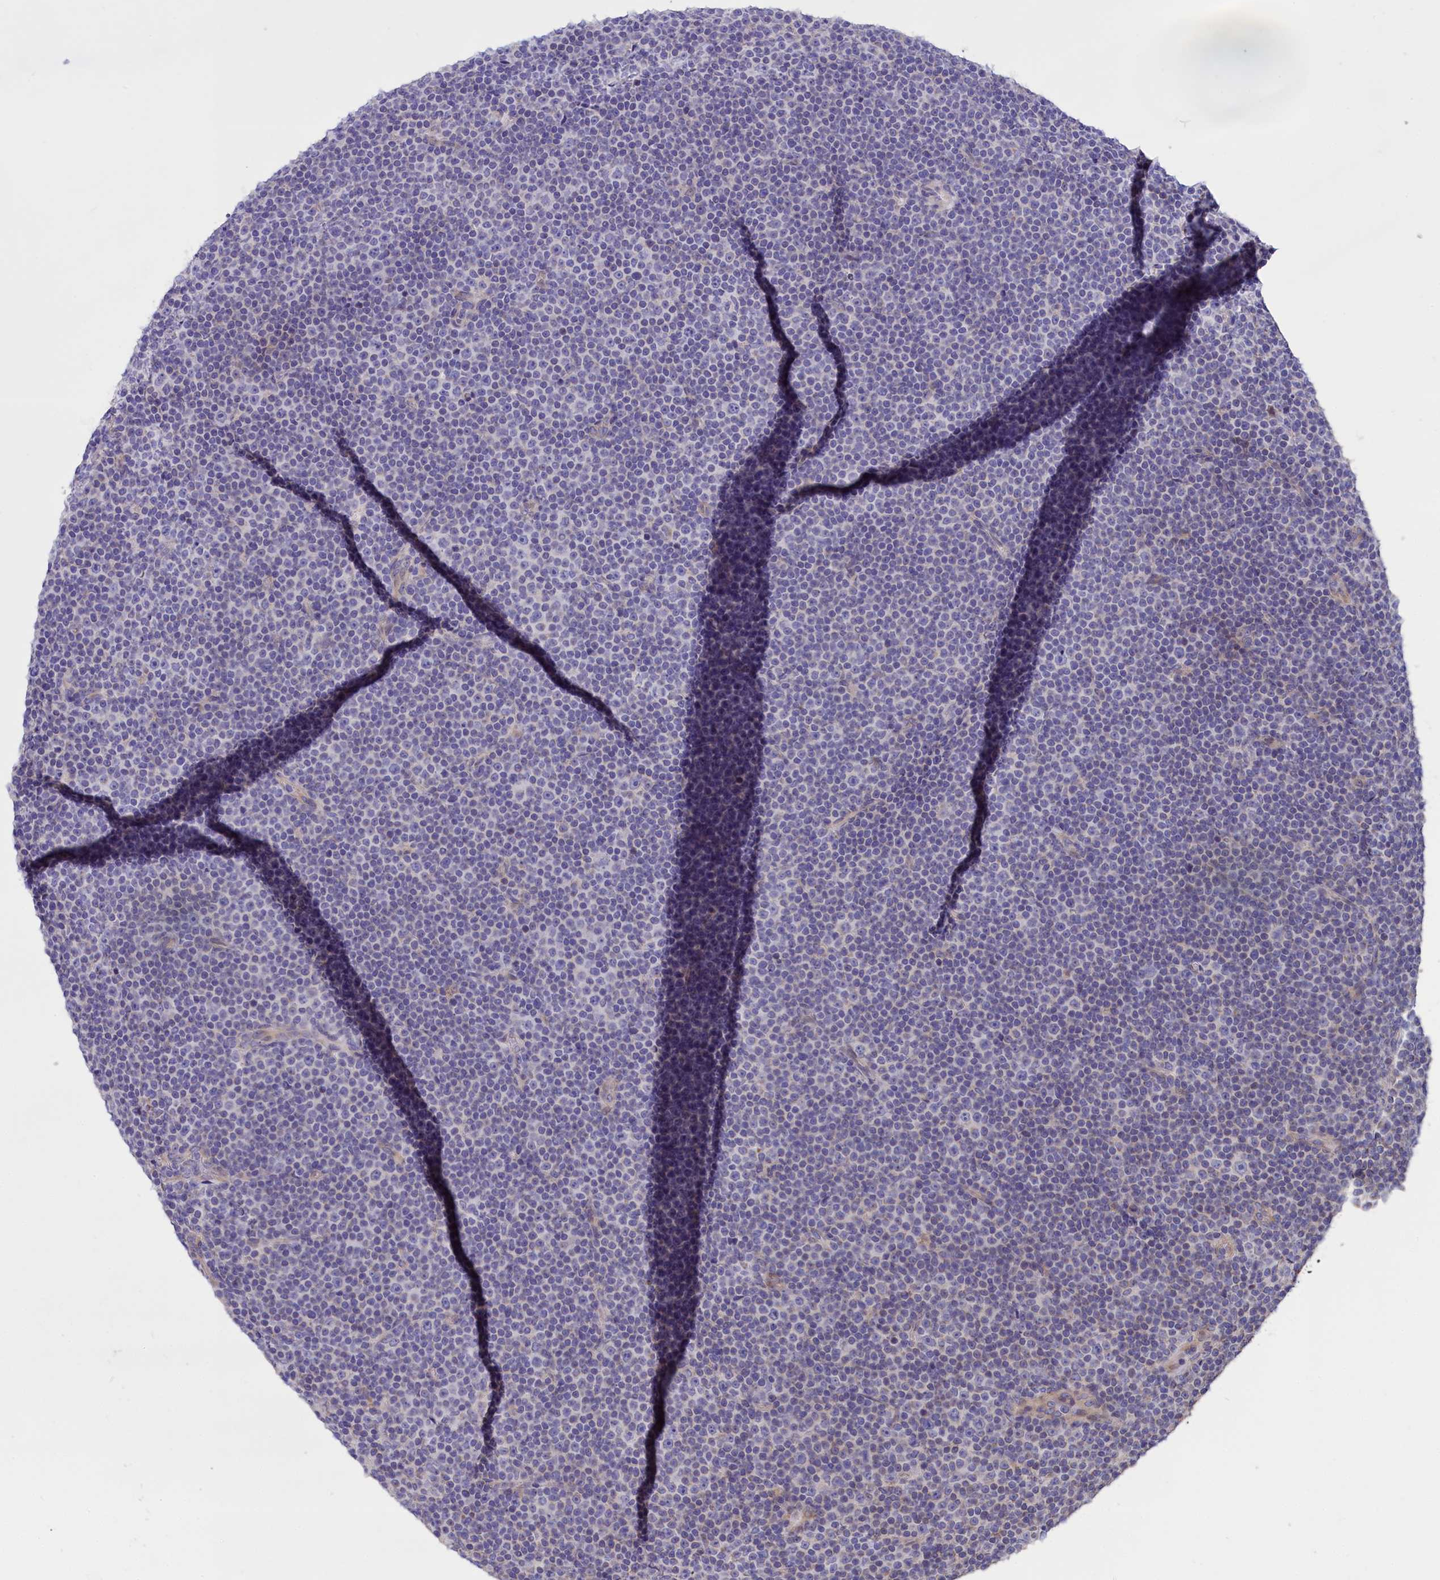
{"staining": {"intensity": "negative", "quantity": "none", "location": "none"}, "tissue": "lymphoma", "cell_type": "Tumor cells", "image_type": "cancer", "snomed": [{"axis": "morphology", "description": "Malignant lymphoma, non-Hodgkin's type, Low grade"}, {"axis": "topography", "description": "Lymph node"}], "caption": "An immunohistochemistry (IHC) photomicrograph of malignant lymphoma, non-Hodgkin's type (low-grade) is shown. There is no staining in tumor cells of malignant lymphoma, non-Hodgkin's type (low-grade).", "gene": "CYP2U1", "patient": {"sex": "female", "age": 67}}